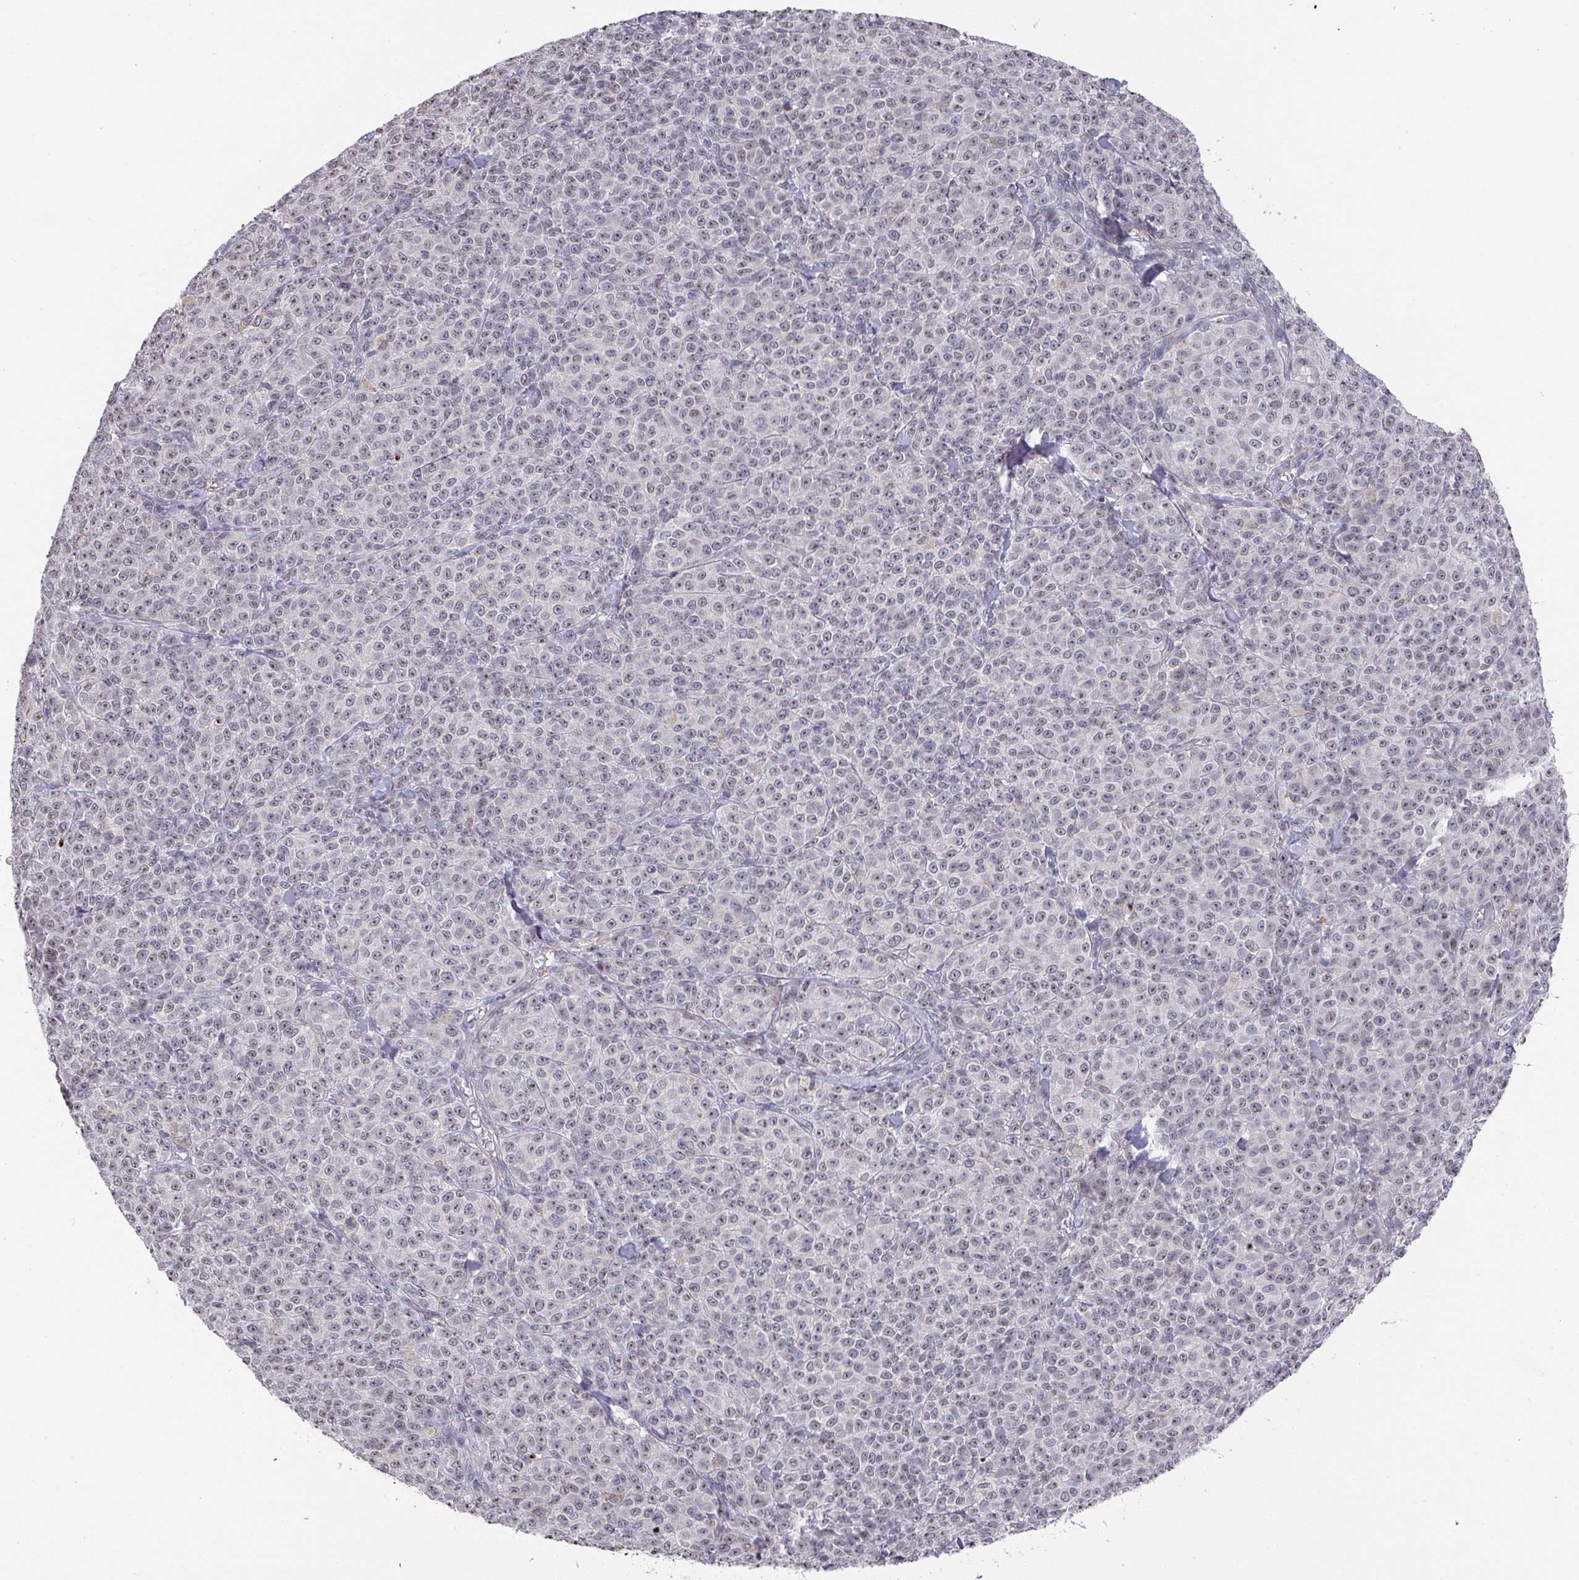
{"staining": {"intensity": "weak", "quantity": "25%-75%", "location": "nuclear"}, "tissue": "melanoma", "cell_type": "Tumor cells", "image_type": "cancer", "snomed": [{"axis": "morphology", "description": "Normal tissue, NOS"}, {"axis": "morphology", "description": "Malignant melanoma, NOS"}, {"axis": "topography", "description": "Skin"}], "caption": "A brown stain labels weak nuclear staining of a protein in human malignant melanoma tumor cells.", "gene": "ZNF654", "patient": {"sex": "female", "age": 34}}